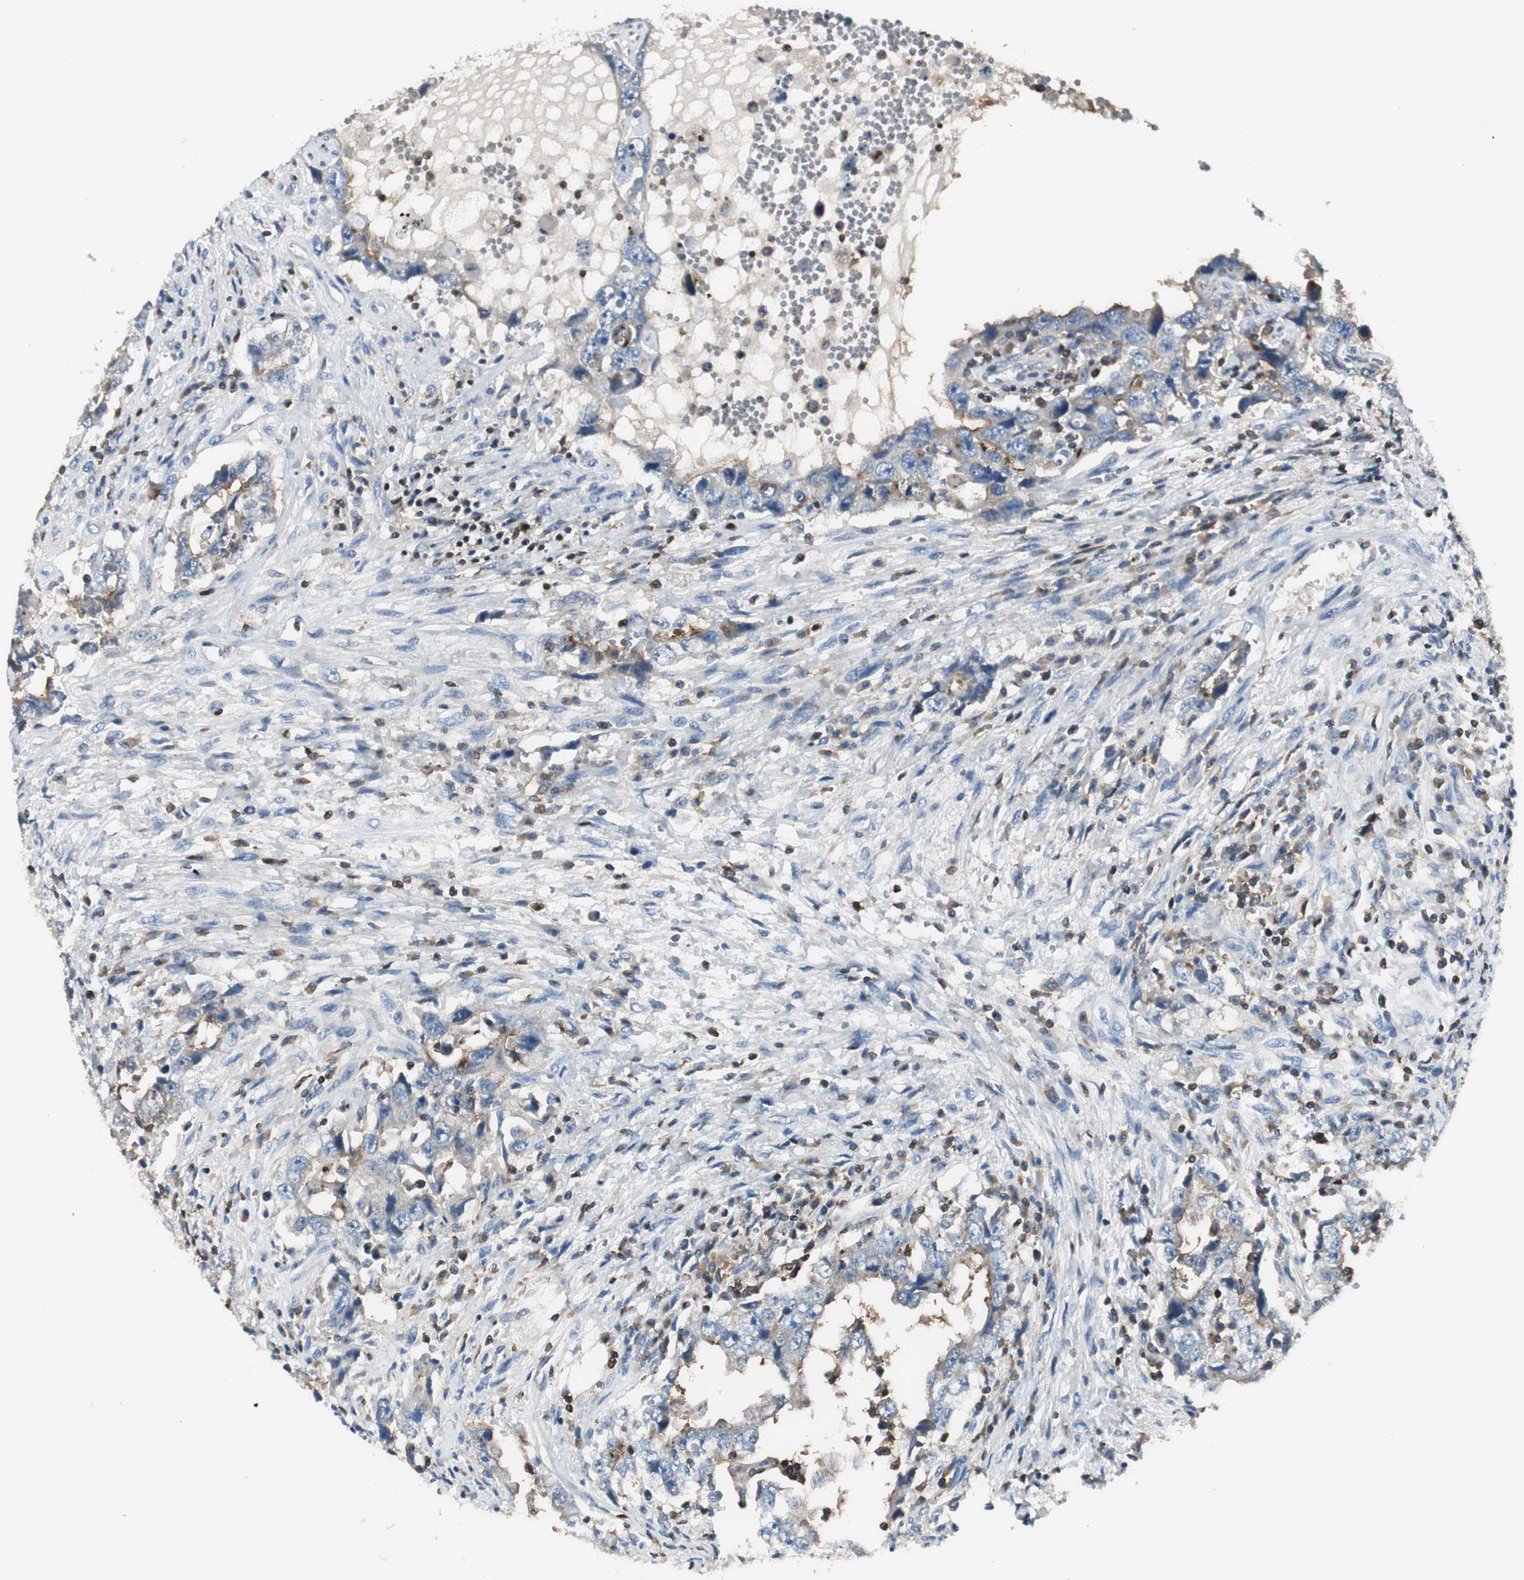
{"staining": {"intensity": "weak", "quantity": "<25%", "location": "cytoplasmic/membranous"}, "tissue": "testis cancer", "cell_type": "Tumor cells", "image_type": "cancer", "snomed": [{"axis": "morphology", "description": "Carcinoma, Embryonal, NOS"}, {"axis": "topography", "description": "Testis"}], "caption": "Tumor cells show no significant protein positivity in embryonal carcinoma (testis). (Brightfield microscopy of DAB immunohistochemistry (IHC) at high magnification).", "gene": "SLC9A3R1", "patient": {"sex": "male", "age": 26}}